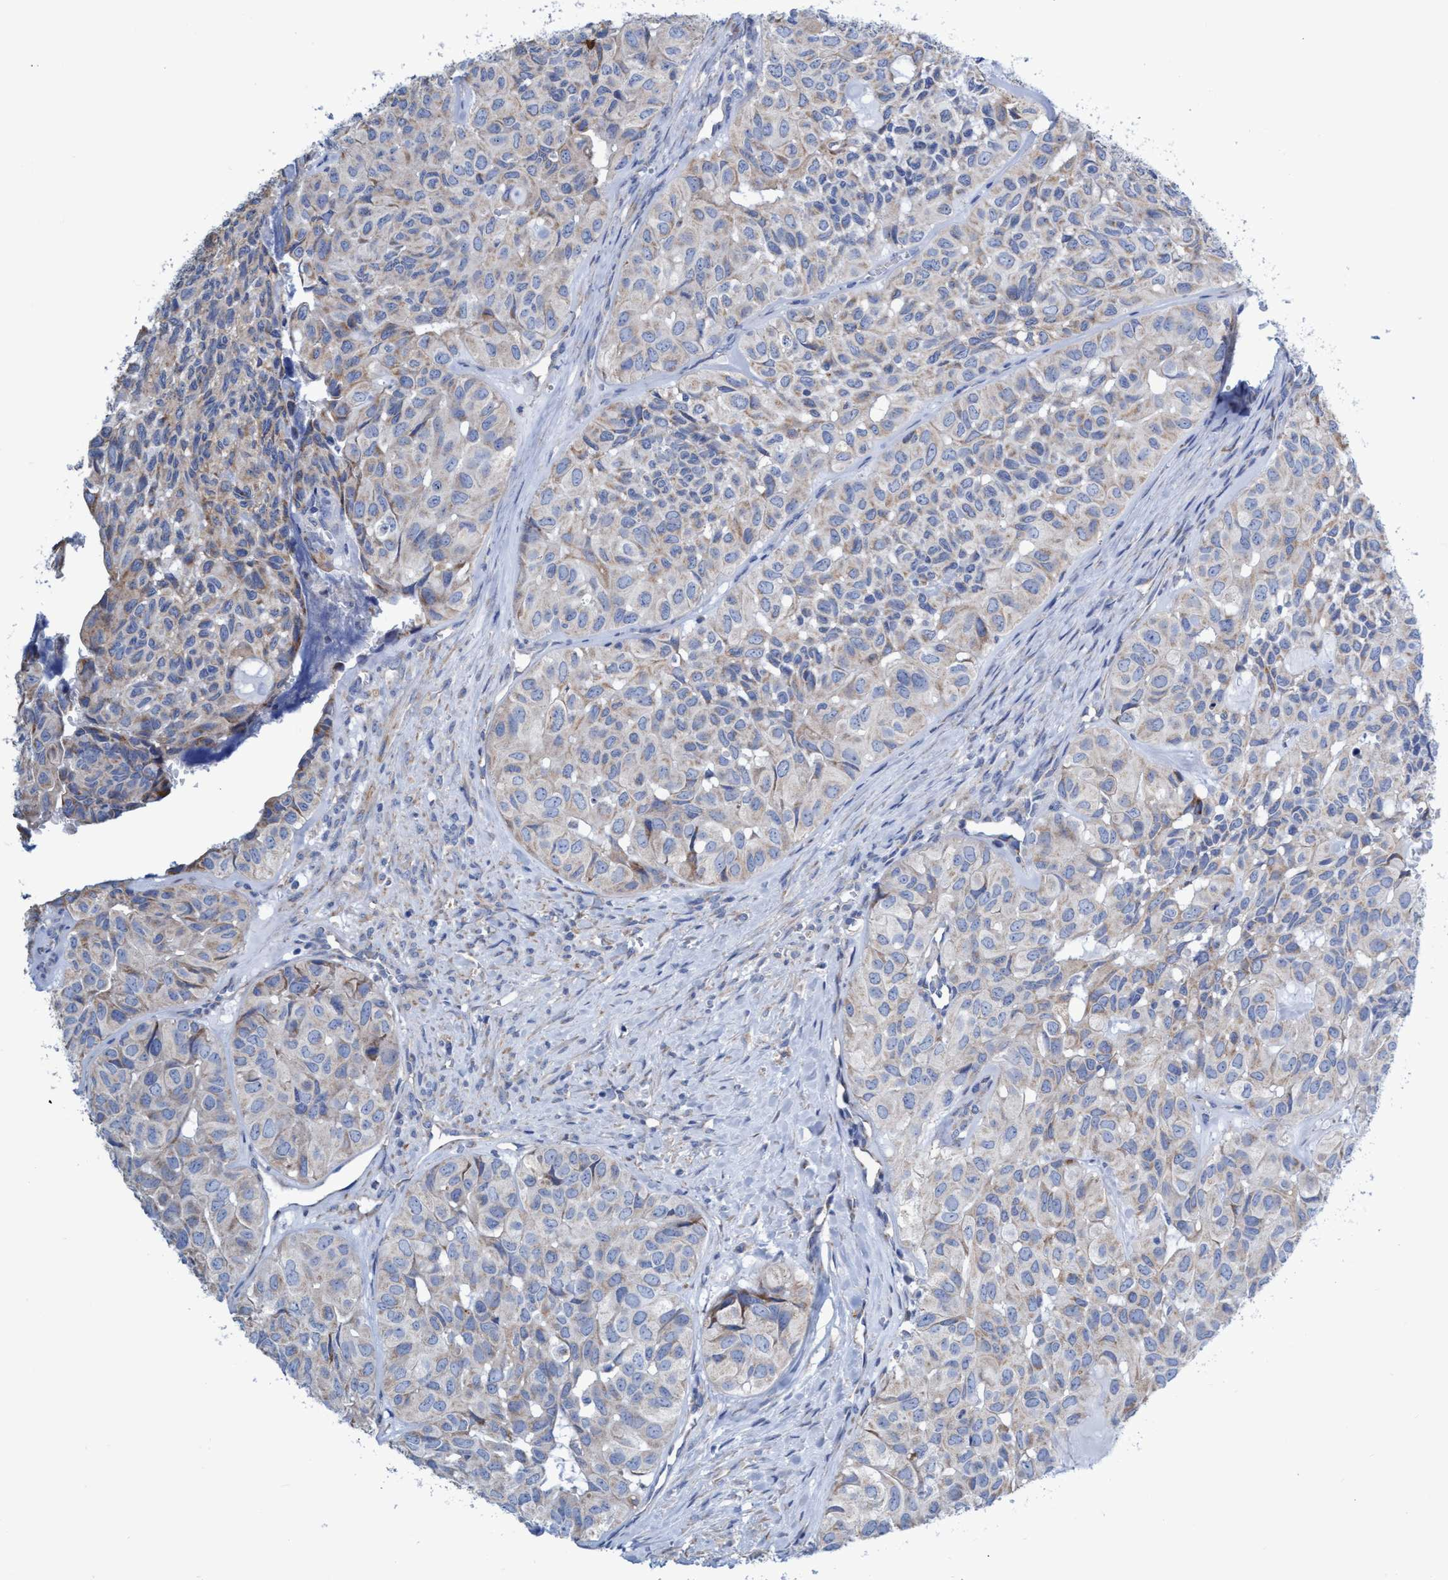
{"staining": {"intensity": "weak", "quantity": ">75%", "location": "cytoplasmic/membranous"}, "tissue": "head and neck cancer", "cell_type": "Tumor cells", "image_type": "cancer", "snomed": [{"axis": "morphology", "description": "Adenocarcinoma, NOS"}, {"axis": "topography", "description": "Salivary gland, NOS"}, {"axis": "topography", "description": "Head-Neck"}], "caption": "A photomicrograph of adenocarcinoma (head and neck) stained for a protein displays weak cytoplasmic/membranous brown staining in tumor cells.", "gene": "ZNF750", "patient": {"sex": "female", "age": 76}}